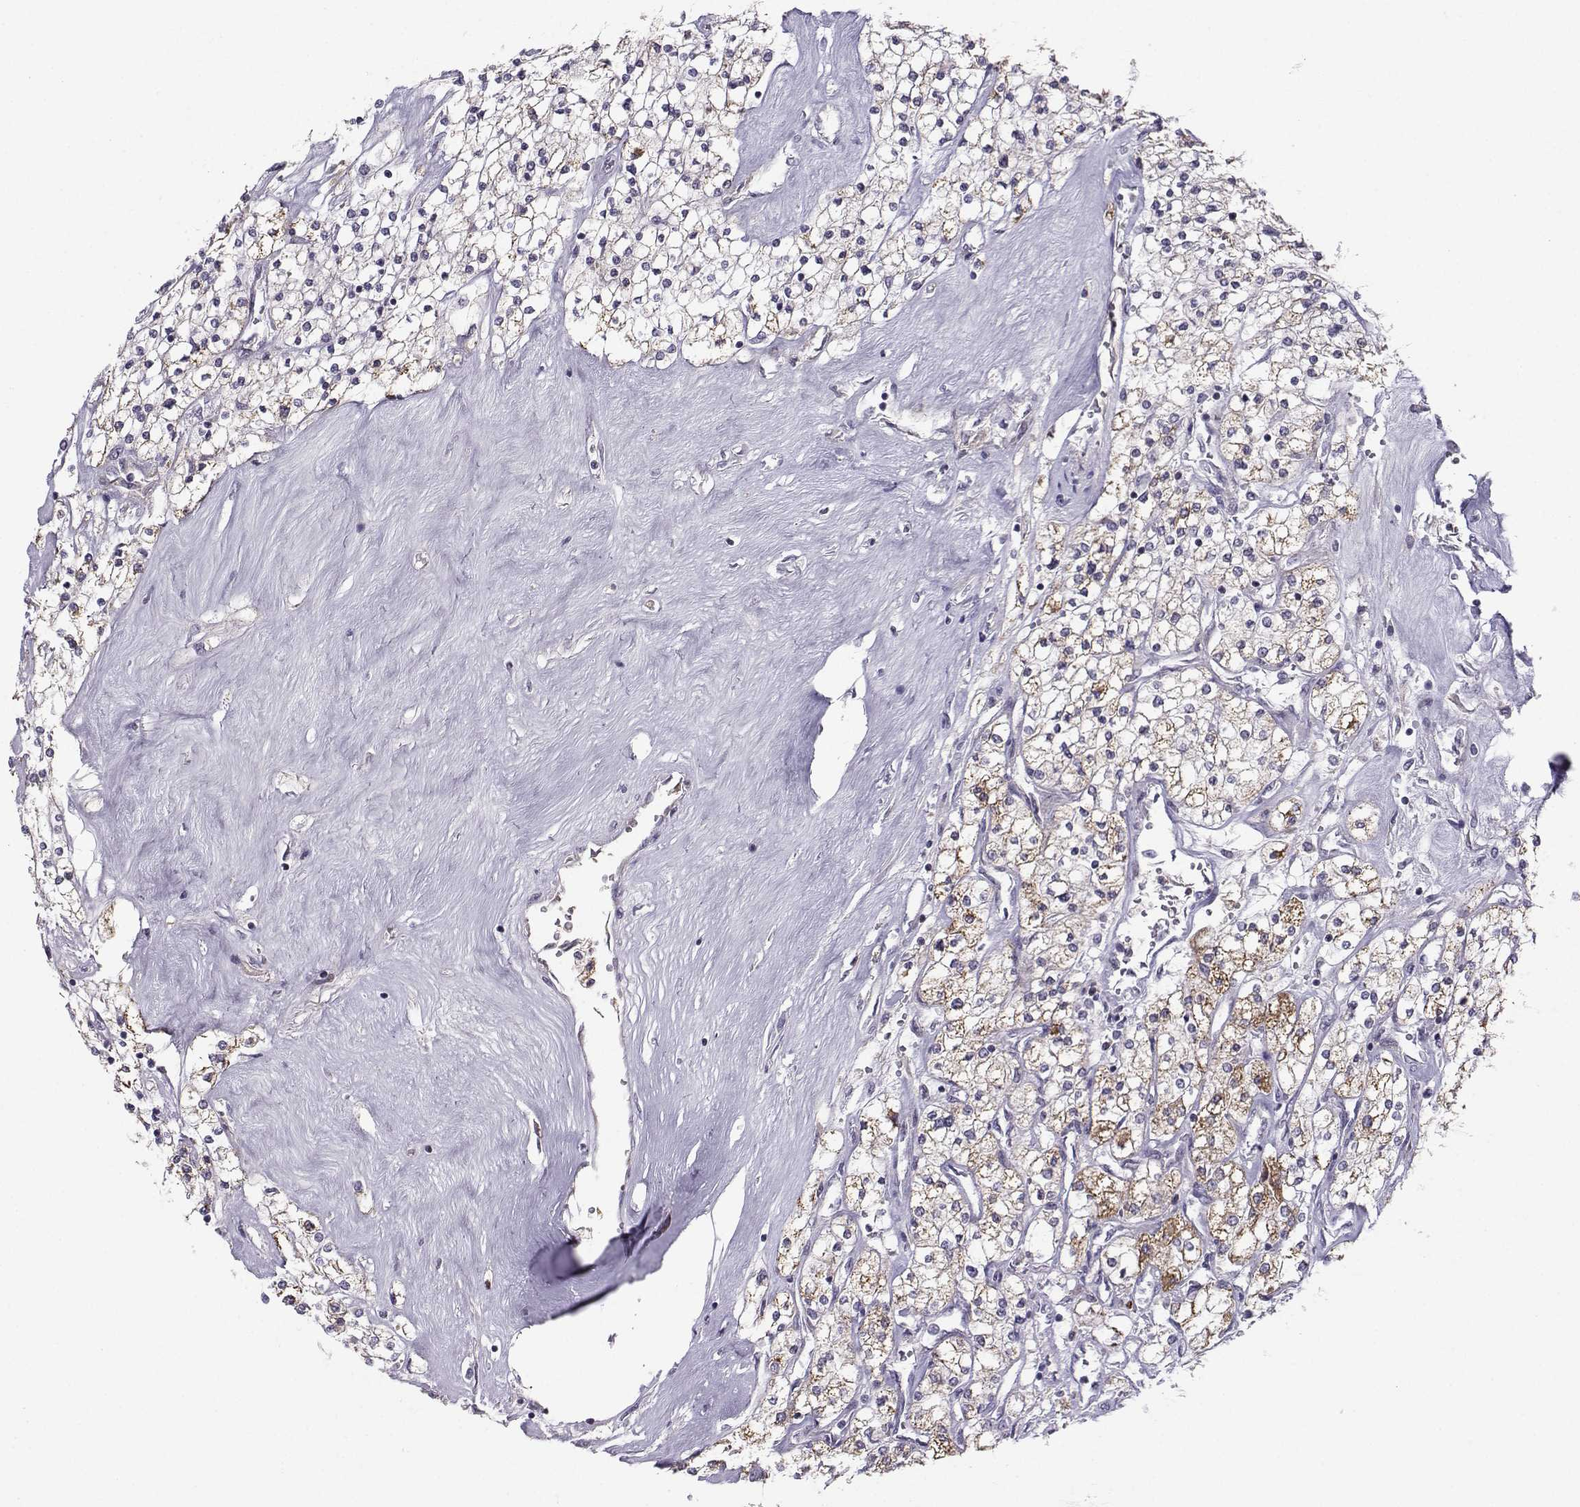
{"staining": {"intensity": "moderate", "quantity": ">75%", "location": "cytoplasmic/membranous"}, "tissue": "renal cancer", "cell_type": "Tumor cells", "image_type": "cancer", "snomed": [{"axis": "morphology", "description": "Adenocarcinoma, NOS"}, {"axis": "topography", "description": "Kidney"}], "caption": "This histopathology image shows immunohistochemistry staining of renal cancer (adenocarcinoma), with medium moderate cytoplasmic/membranous staining in approximately >75% of tumor cells.", "gene": "LHX1", "patient": {"sex": "male", "age": 80}}